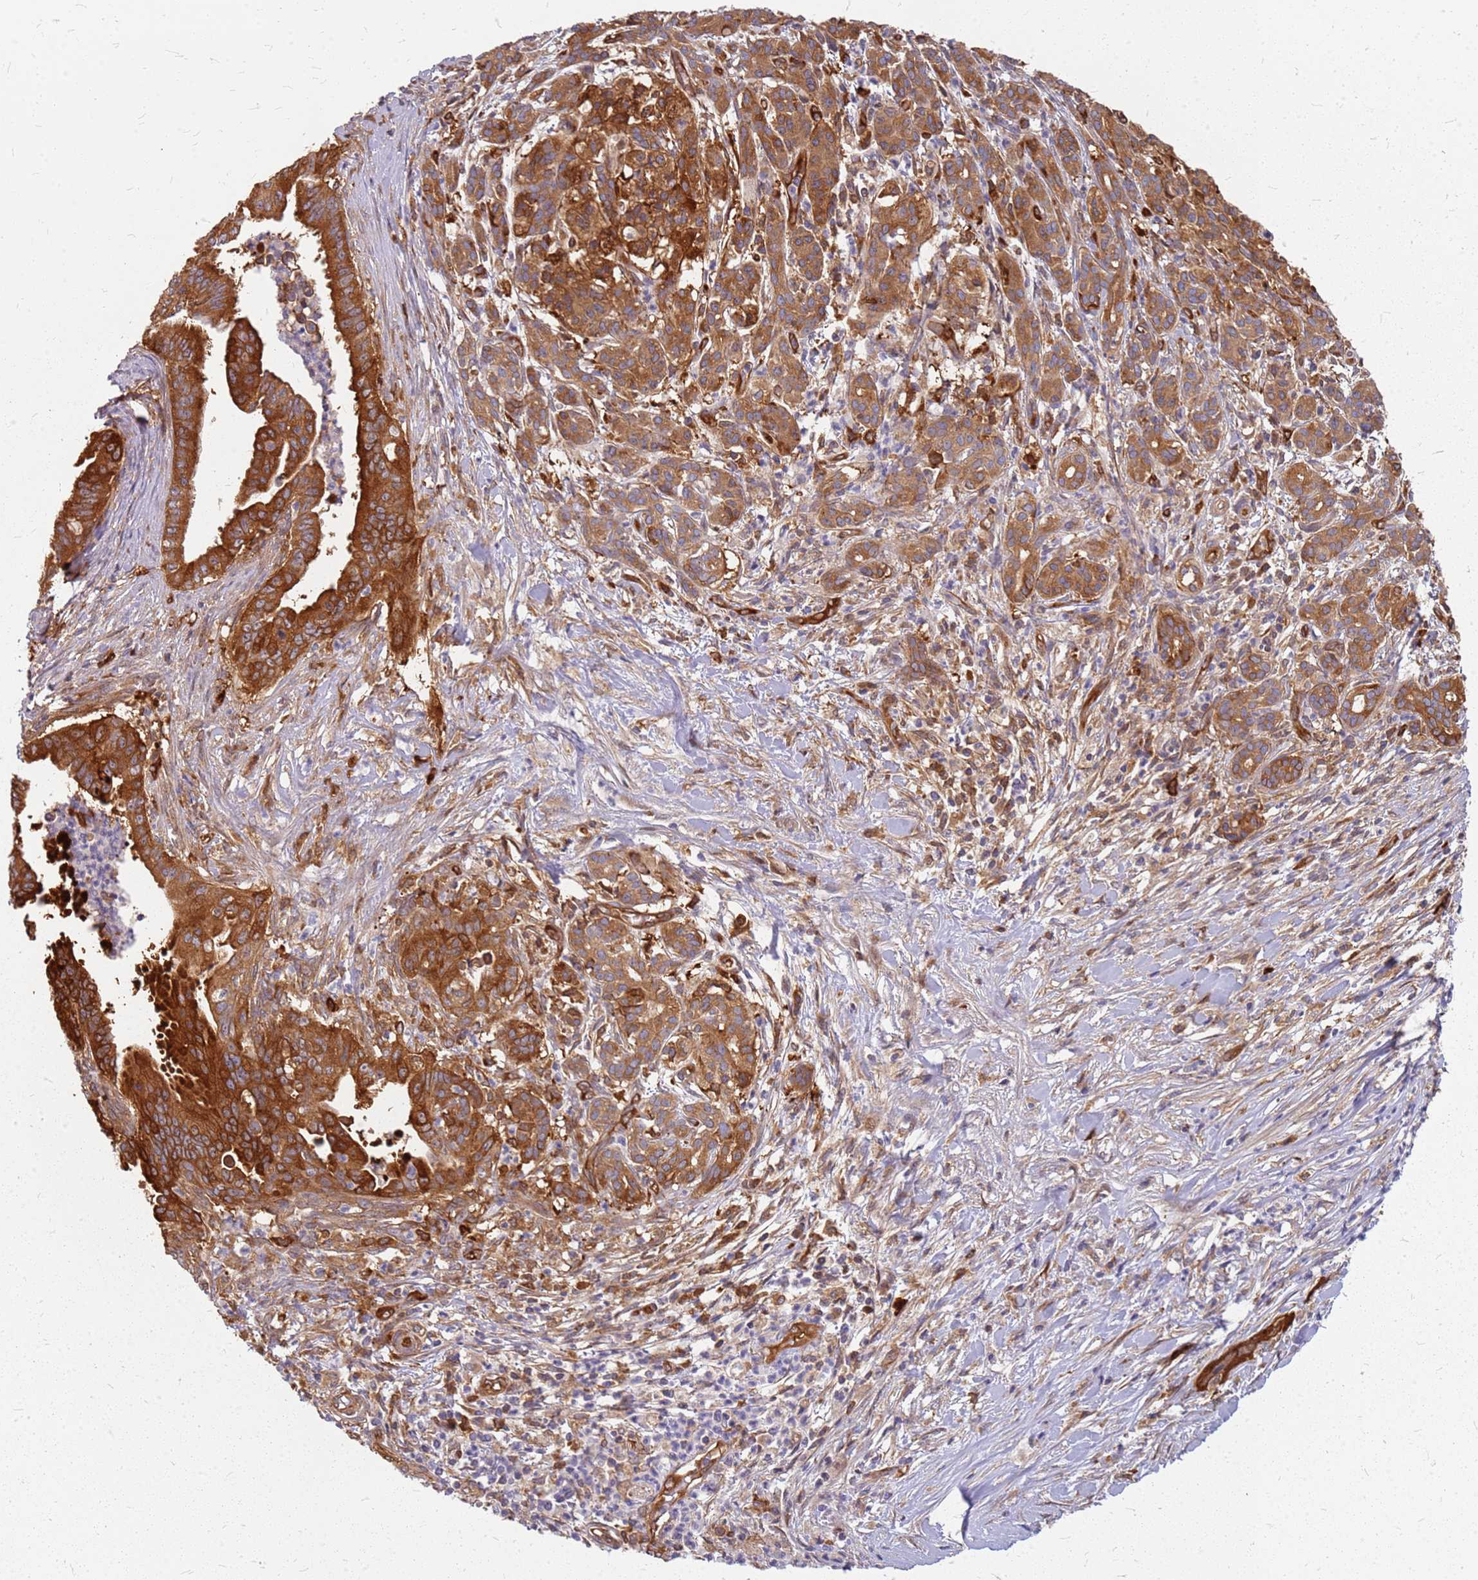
{"staining": {"intensity": "strong", "quantity": ">75%", "location": "cytoplasmic/membranous"}, "tissue": "pancreatic cancer", "cell_type": "Tumor cells", "image_type": "cancer", "snomed": [{"axis": "morphology", "description": "Adenocarcinoma, NOS"}, {"axis": "topography", "description": "Pancreas"}], "caption": "Brown immunohistochemical staining in human pancreatic cancer (adenocarcinoma) reveals strong cytoplasmic/membranous staining in about >75% of tumor cells. (DAB (3,3'-diaminobenzidine) = brown stain, brightfield microscopy at high magnification).", "gene": "HDX", "patient": {"sex": "male", "age": 58}}